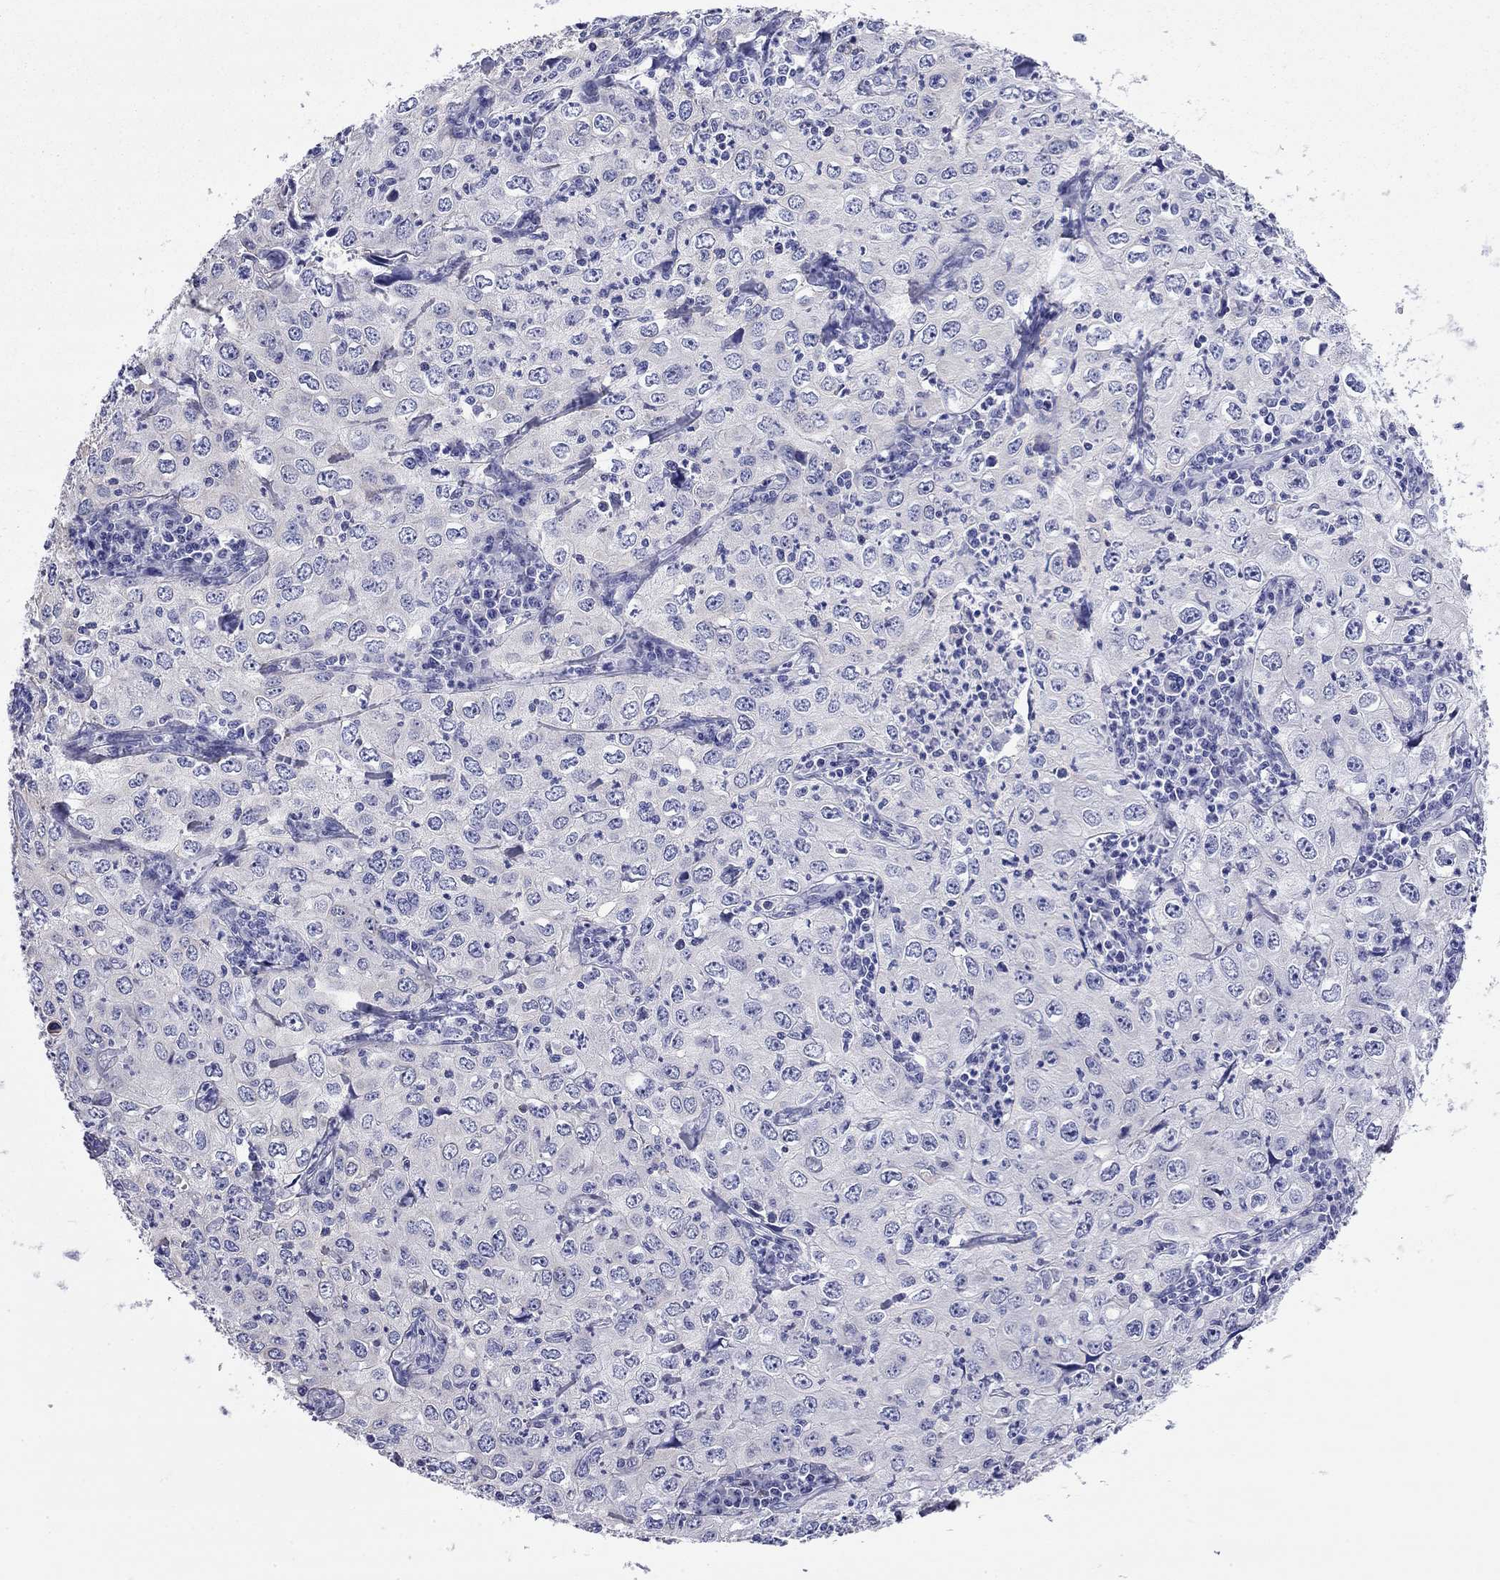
{"staining": {"intensity": "negative", "quantity": "none", "location": "none"}, "tissue": "cervical cancer", "cell_type": "Tumor cells", "image_type": "cancer", "snomed": [{"axis": "morphology", "description": "Squamous cell carcinoma, NOS"}, {"axis": "topography", "description": "Cervix"}], "caption": "Image shows no protein expression in tumor cells of cervical squamous cell carcinoma tissue.", "gene": "CMYA5", "patient": {"sex": "female", "age": 24}}